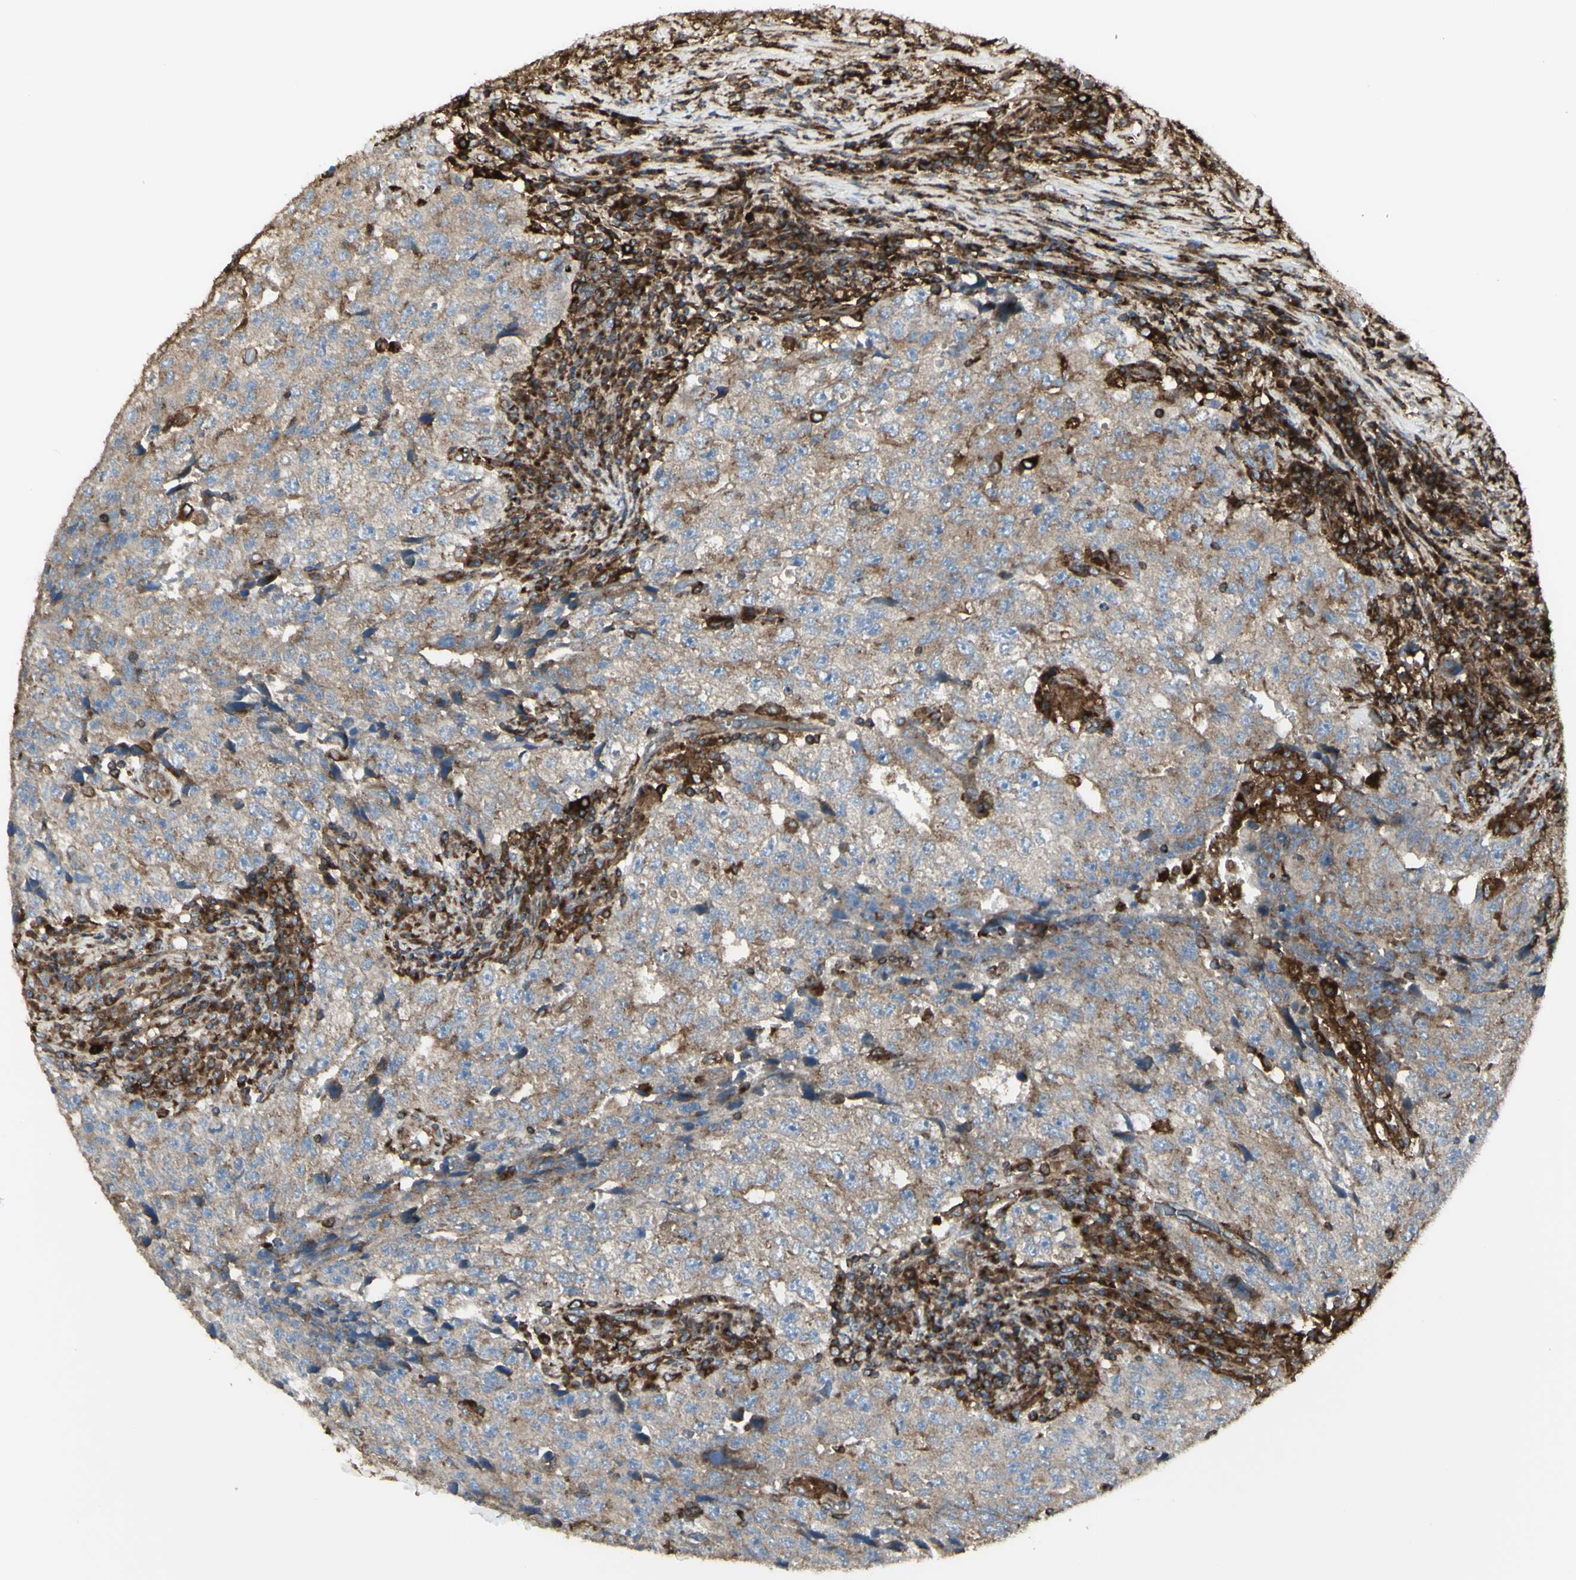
{"staining": {"intensity": "moderate", "quantity": ">75%", "location": "cytoplasmic/membranous"}, "tissue": "testis cancer", "cell_type": "Tumor cells", "image_type": "cancer", "snomed": [{"axis": "morphology", "description": "Necrosis, NOS"}, {"axis": "morphology", "description": "Carcinoma, Embryonal, NOS"}, {"axis": "topography", "description": "Testis"}], "caption": "Protein expression analysis of human testis cancer reveals moderate cytoplasmic/membranous expression in about >75% of tumor cells.", "gene": "NAPA", "patient": {"sex": "male", "age": 19}}